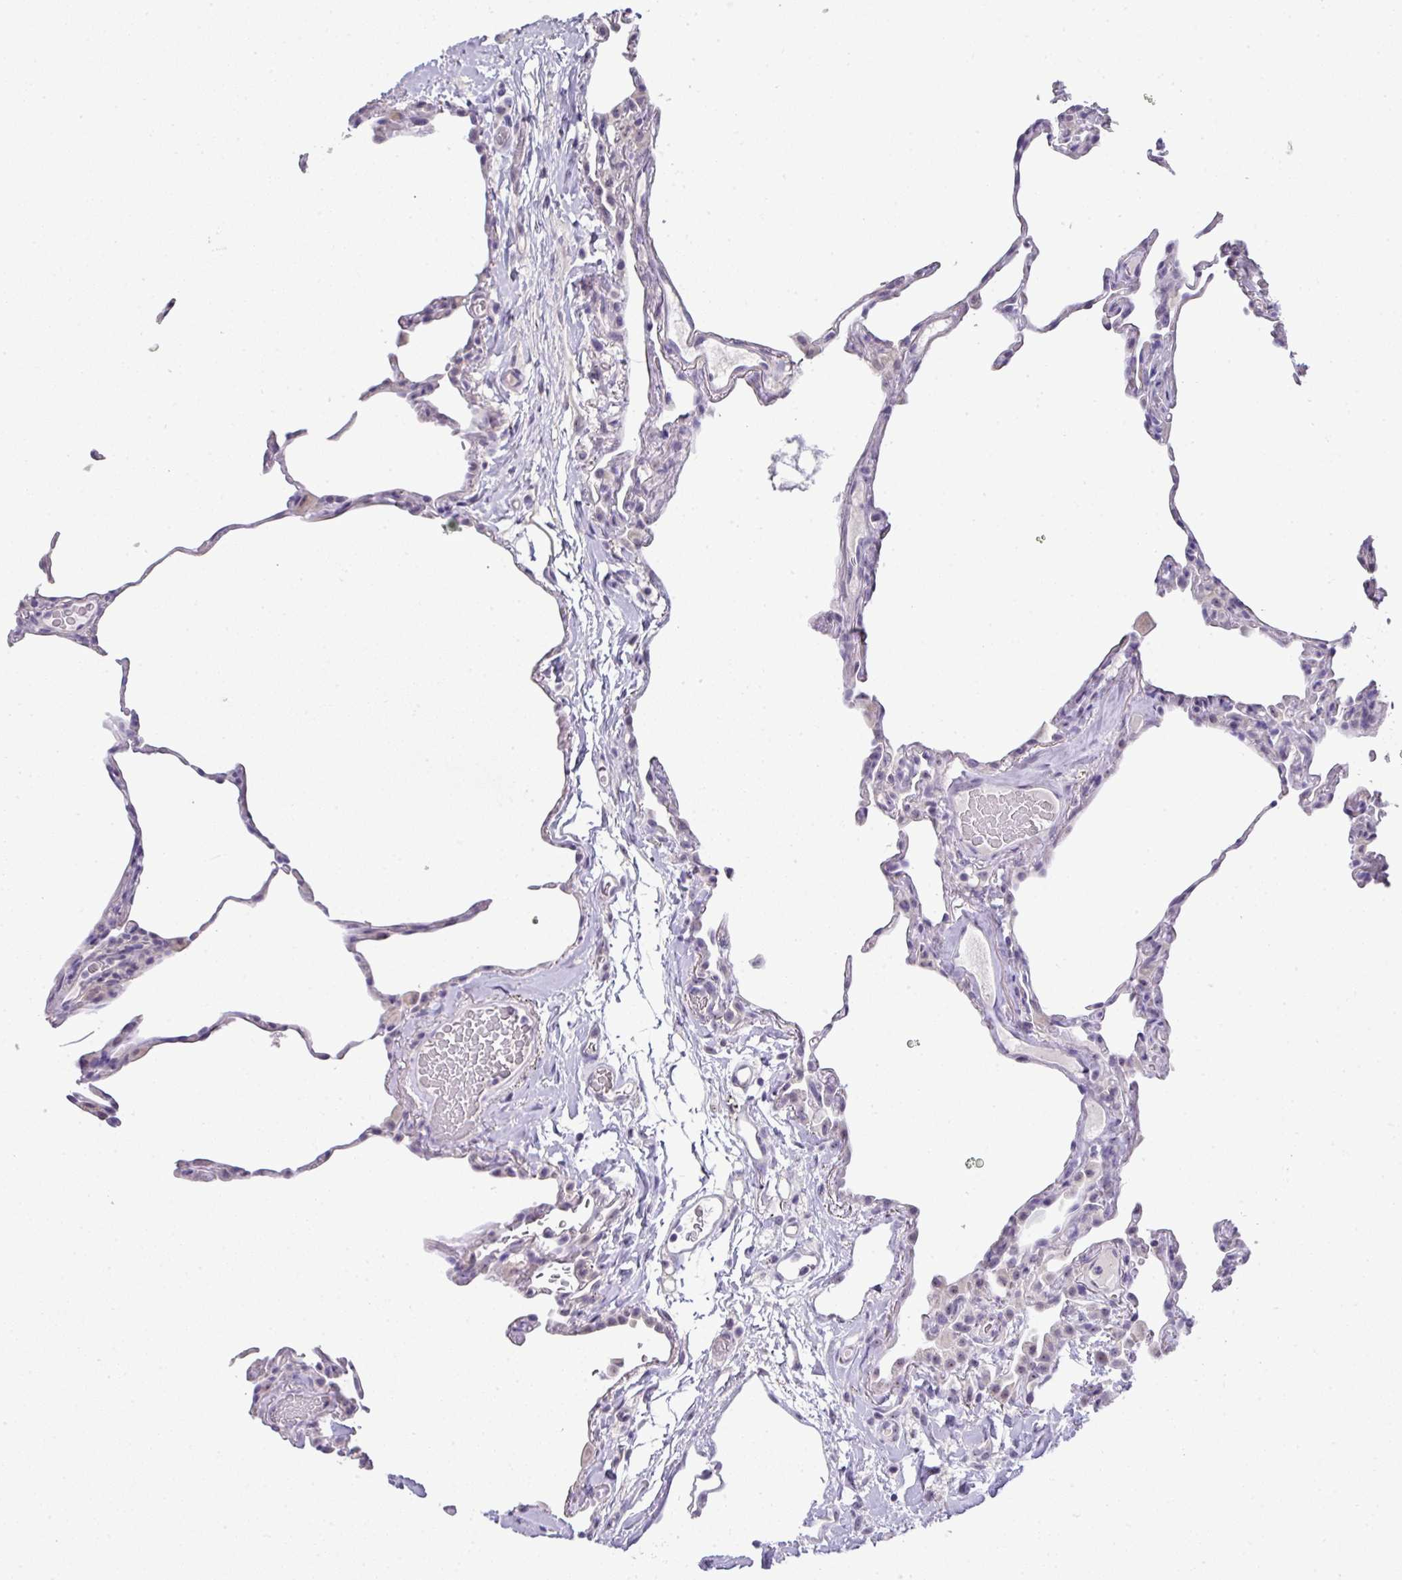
{"staining": {"intensity": "negative", "quantity": "none", "location": "none"}, "tissue": "lung", "cell_type": "Alveolar cells", "image_type": "normal", "snomed": [{"axis": "morphology", "description": "Normal tissue, NOS"}, {"axis": "topography", "description": "Lung"}], "caption": "Immunohistochemical staining of normal human lung exhibits no significant positivity in alveolar cells. (Stains: DAB immunohistochemistry with hematoxylin counter stain, Microscopy: brightfield microscopy at high magnification).", "gene": "GCG", "patient": {"sex": "female", "age": 57}}